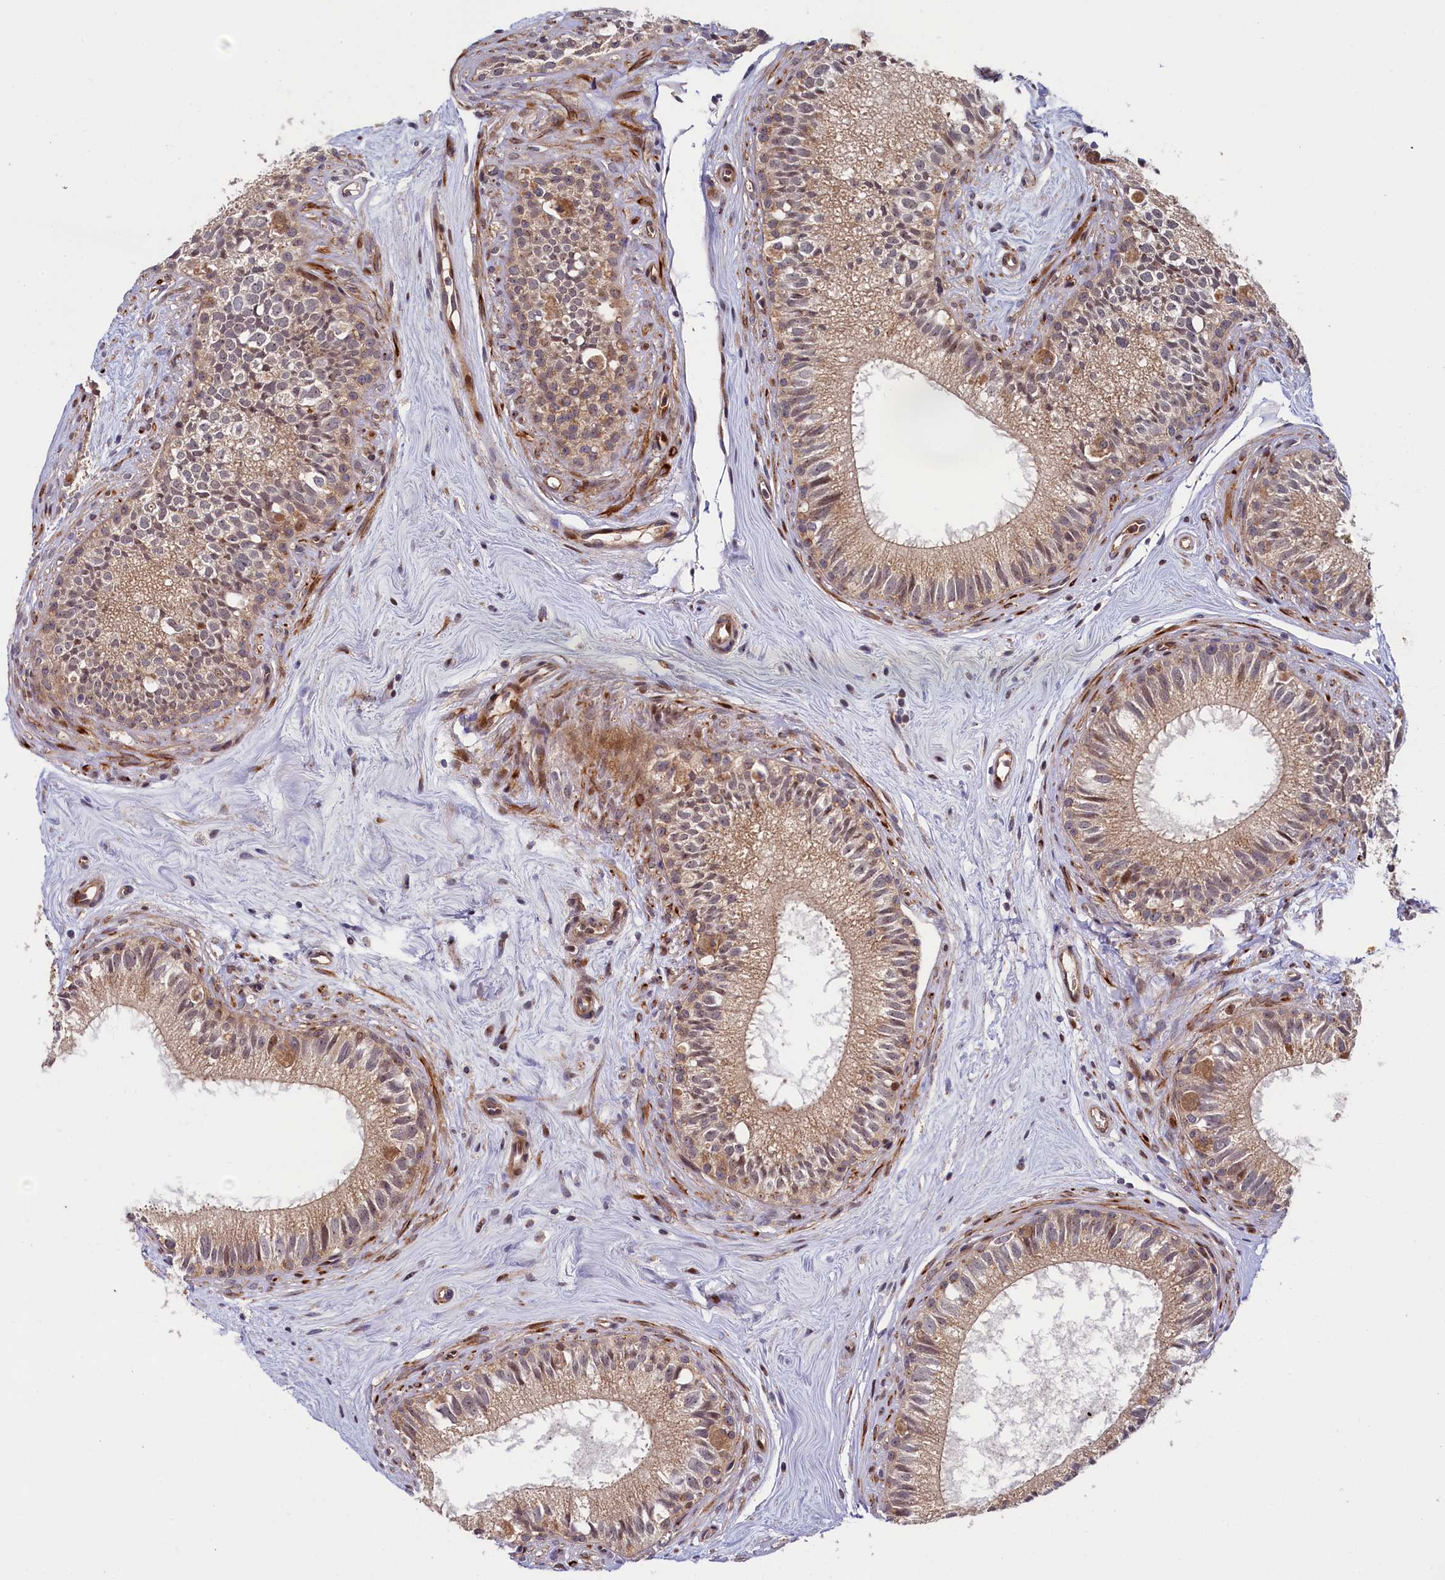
{"staining": {"intensity": "moderate", "quantity": "25%-75%", "location": "cytoplasmic/membranous"}, "tissue": "epididymis", "cell_type": "Glandular cells", "image_type": "normal", "snomed": [{"axis": "morphology", "description": "Normal tissue, NOS"}, {"axis": "topography", "description": "Epididymis"}], "caption": "Epididymis stained with a brown dye exhibits moderate cytoplasmic/membranous positive expression in approximately 25%-75% of glandular cells.", "gene": "PIK3C3", "patient": {"sex": "male", "age": 71}}